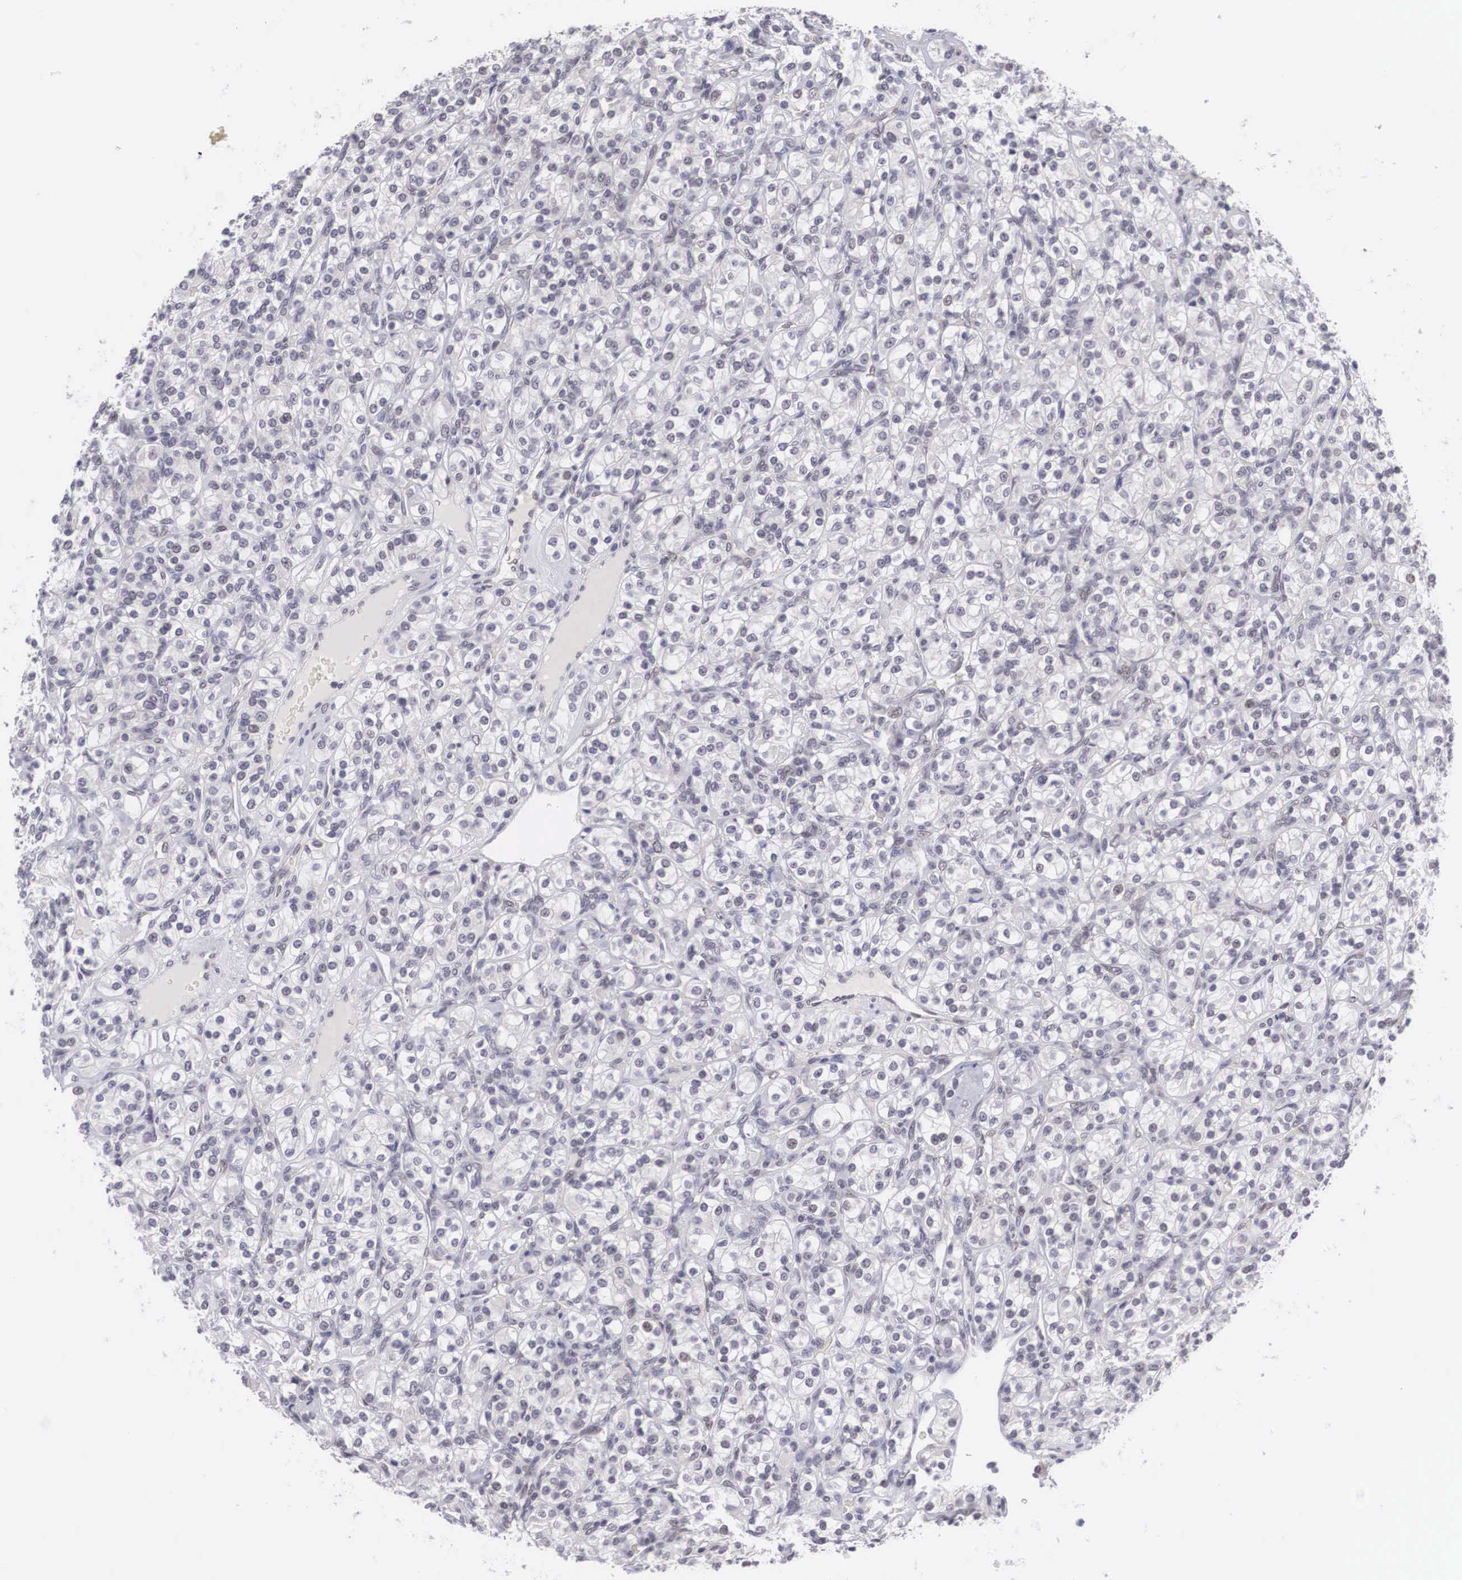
{"staining": {"intensity": "negative", "quantity": "none", "location": "none"}, "tissue": "renal cancer", "cell_type": "Tumor cells", "image_type": "cancer", "snomed": [{"axis": "morphology", "description": "Adenocarcinoma, NOS"}, {"axis": "topography", "description": "Kidney"}], "caption": "High magnification brightfield microscopy of adenocarcinoma (renal) stained with DAB (3,3'-diaminobenzidine) (brown) and counterstained with hematoxylin (blue): tumor cells show no significant expression.", "gene": "MORC2", "patient": {"sex": "male", "age": 77}}